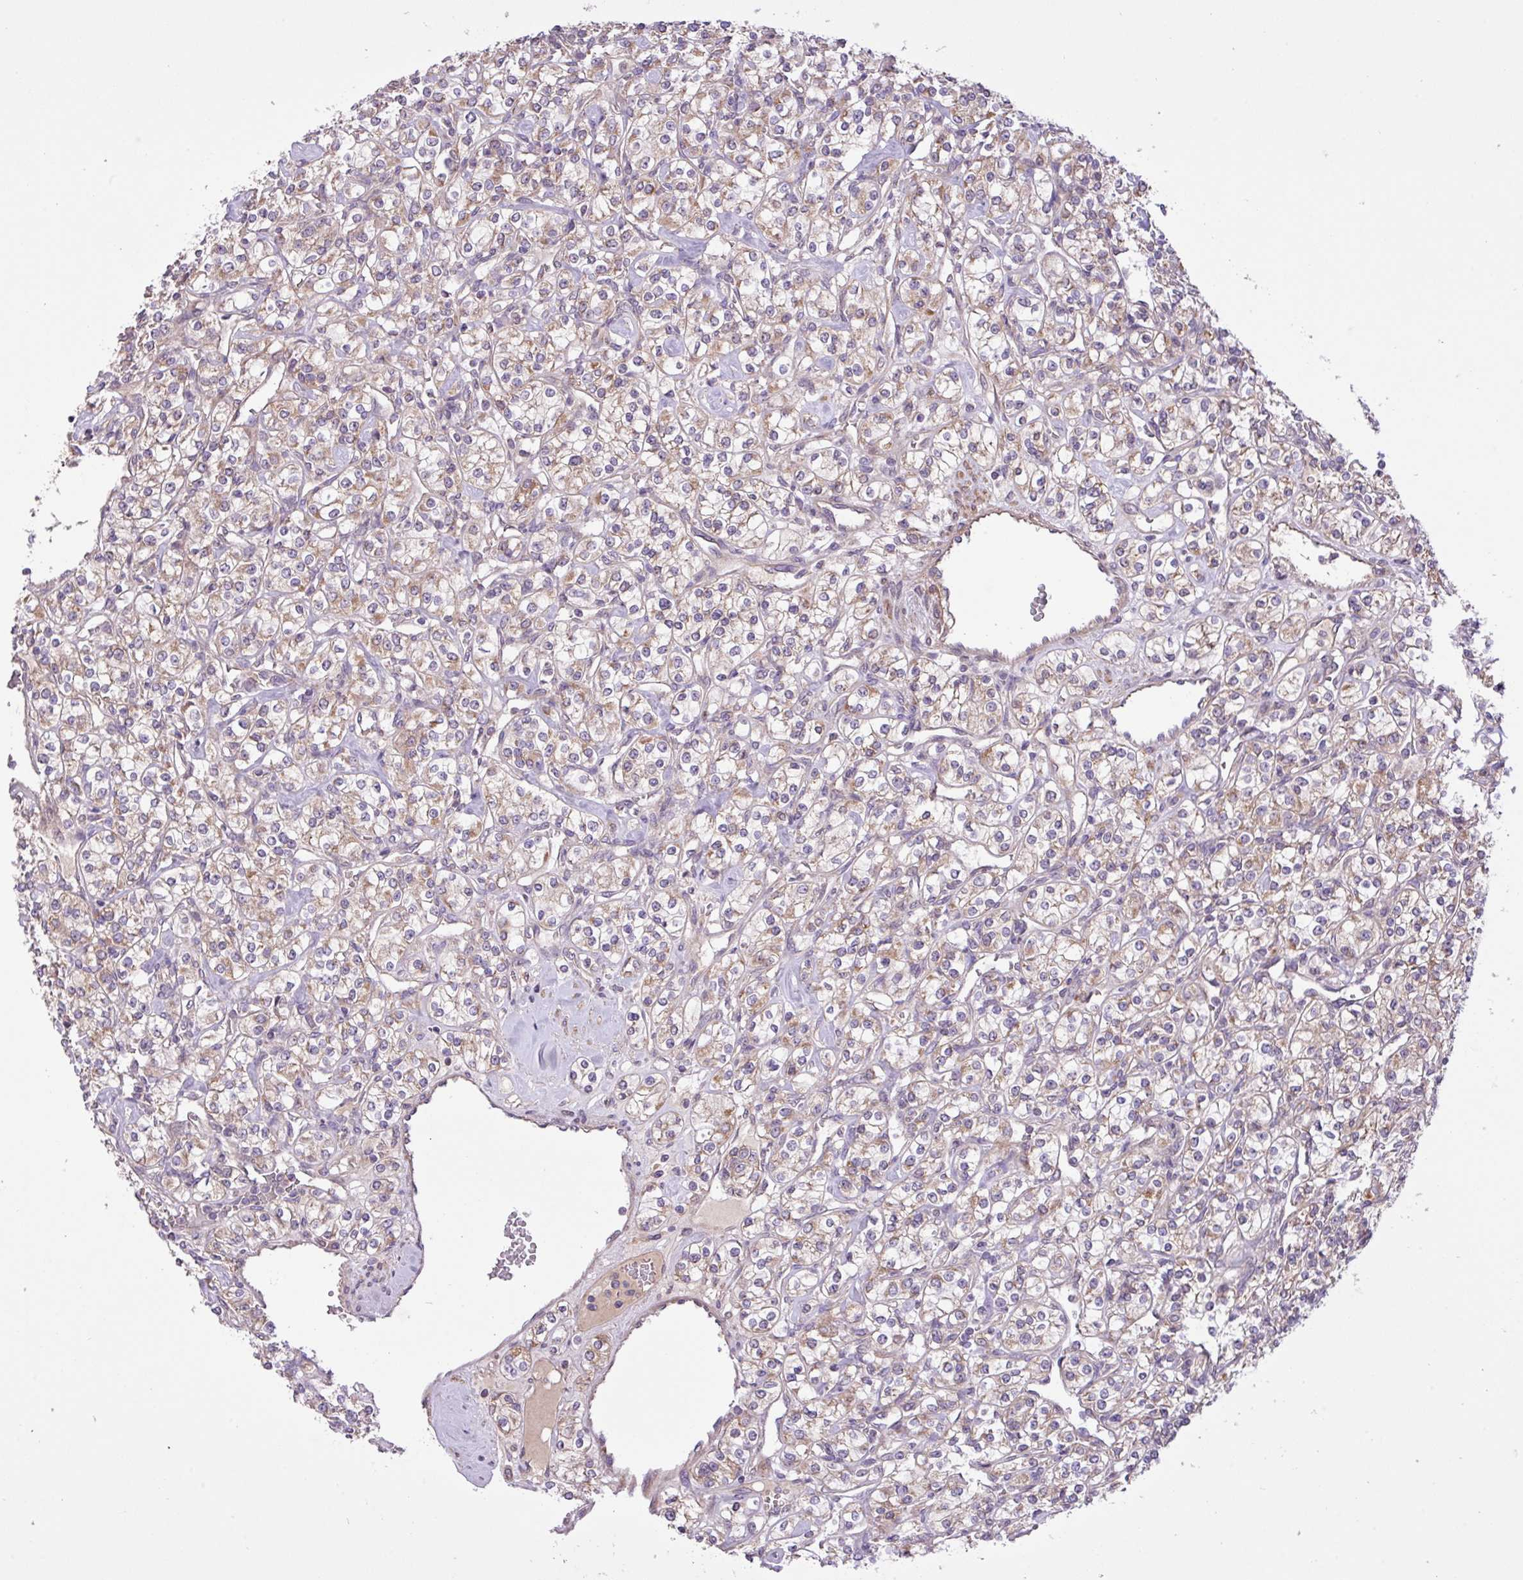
{"staining": {"intensity": "weak", "quantity": ">75%", "location": "cytoplasmic/membranous"}, "tissue": "renal cancer", "cell_type": "Tumor cells", "image_type": "cancer", "snomed": [{"axis": "morphology", "description": "Adenocarcinoma, NOS"}, {"axis": "topography", "description": "Kidney"}], "caption": "Brown immunohistochemical staining in renal cancer shows weak cytoplasmic/membranous expression in approximately >75% of tumor cells. Using DAB (3,3'-diaminobenzidine) (brown) and hematoxylin (blue) stains, captured at high magnification using brightfield microscopy.", "gene": "TIMM10B", "patient": {"sex": "male", "age": 77}}